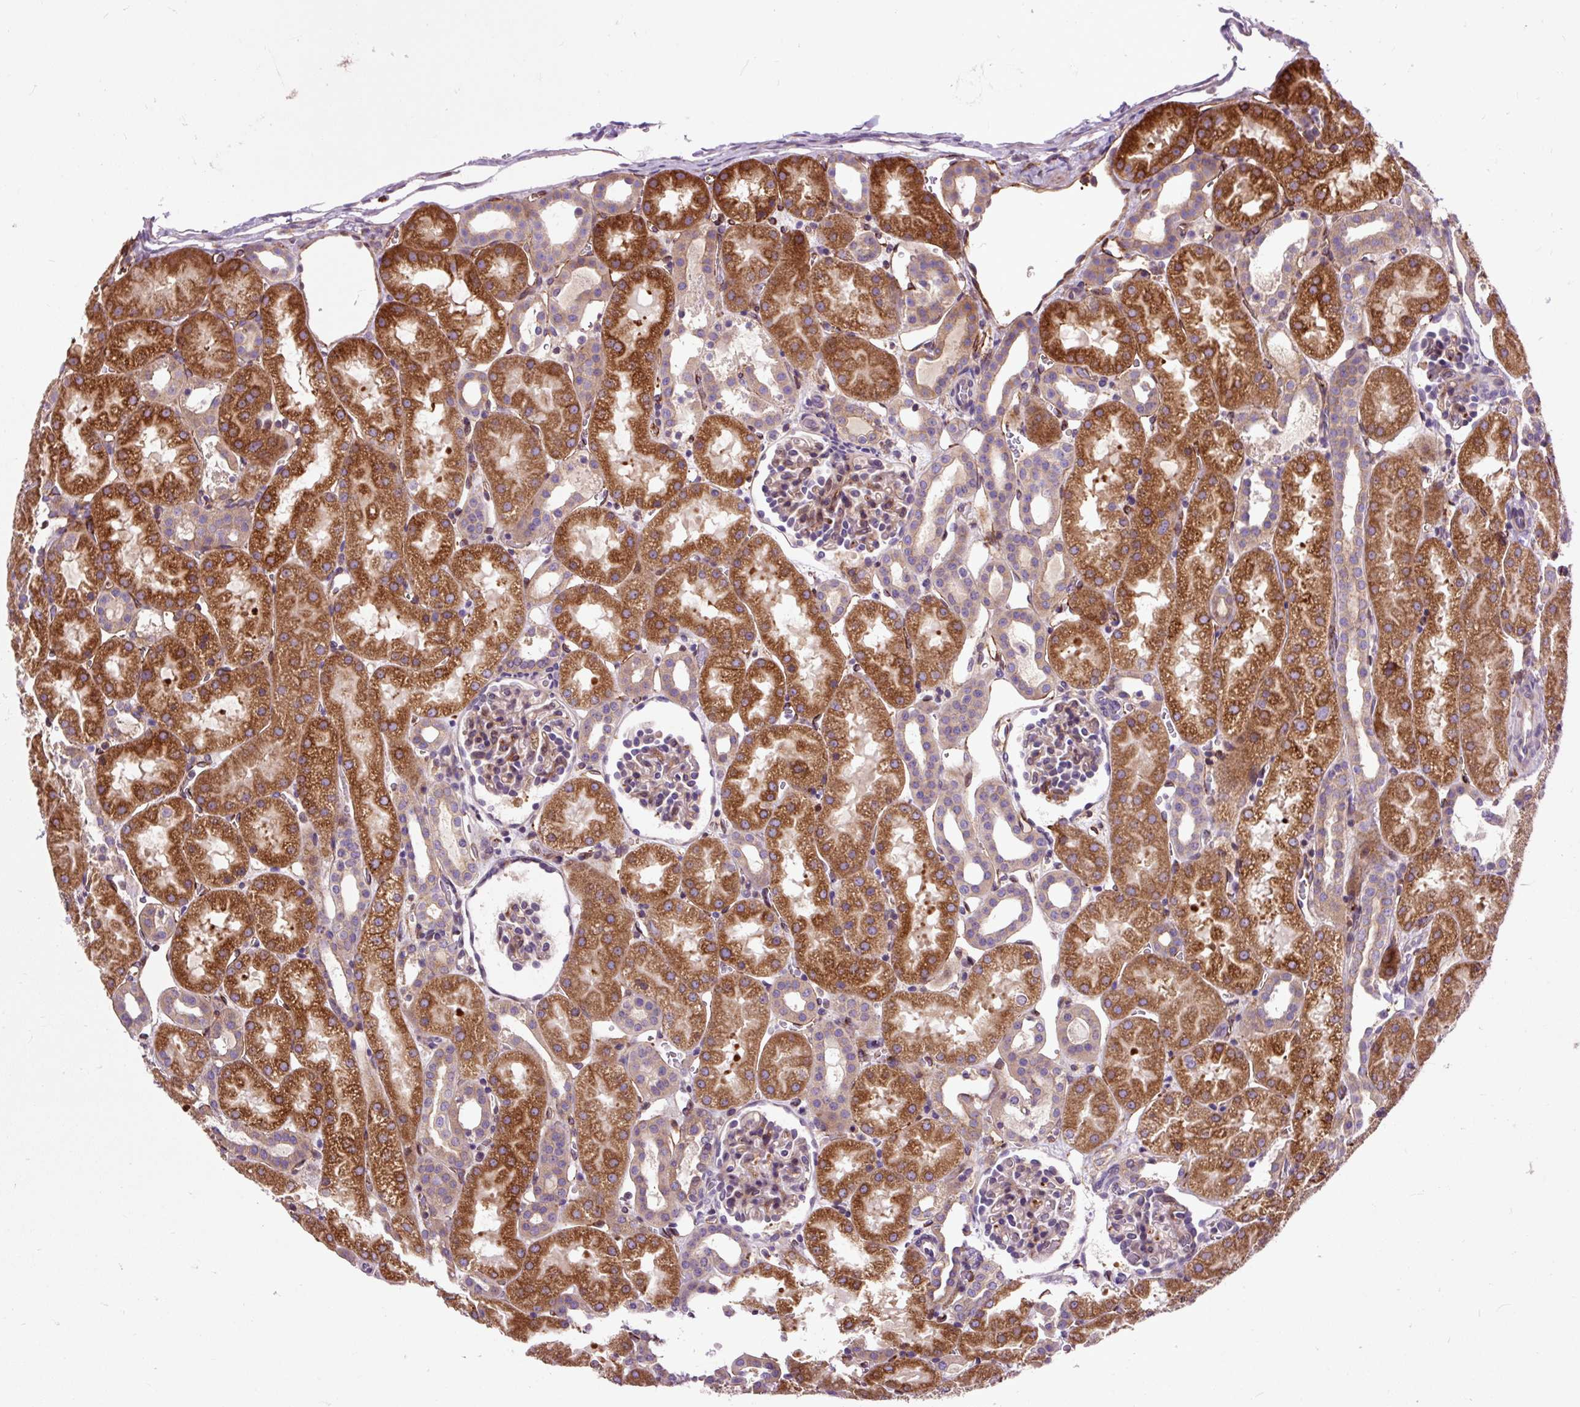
{"staining": {"intensity": "moderate", "quantity": ">75%", "location": "cytoplasmic/membranous"}, "tissue": "kidney", "cell_type": "Cells in glomeruli", "image_type": "normal", "snomed": [{"axis": "morphology", "description": "Normal tissue, NOS"}, {"axis": "topography", "description": "Kidney"}], "caption": "Immunohistochemical staining of unremarkable human kidney shows >75% levels of moderate cytoplasmic/membranous protein positivity in approximately >75% of cells in glomeruli.", "gene": "PCDHGB3", "patient": {"sex": "male", "age": 2}}